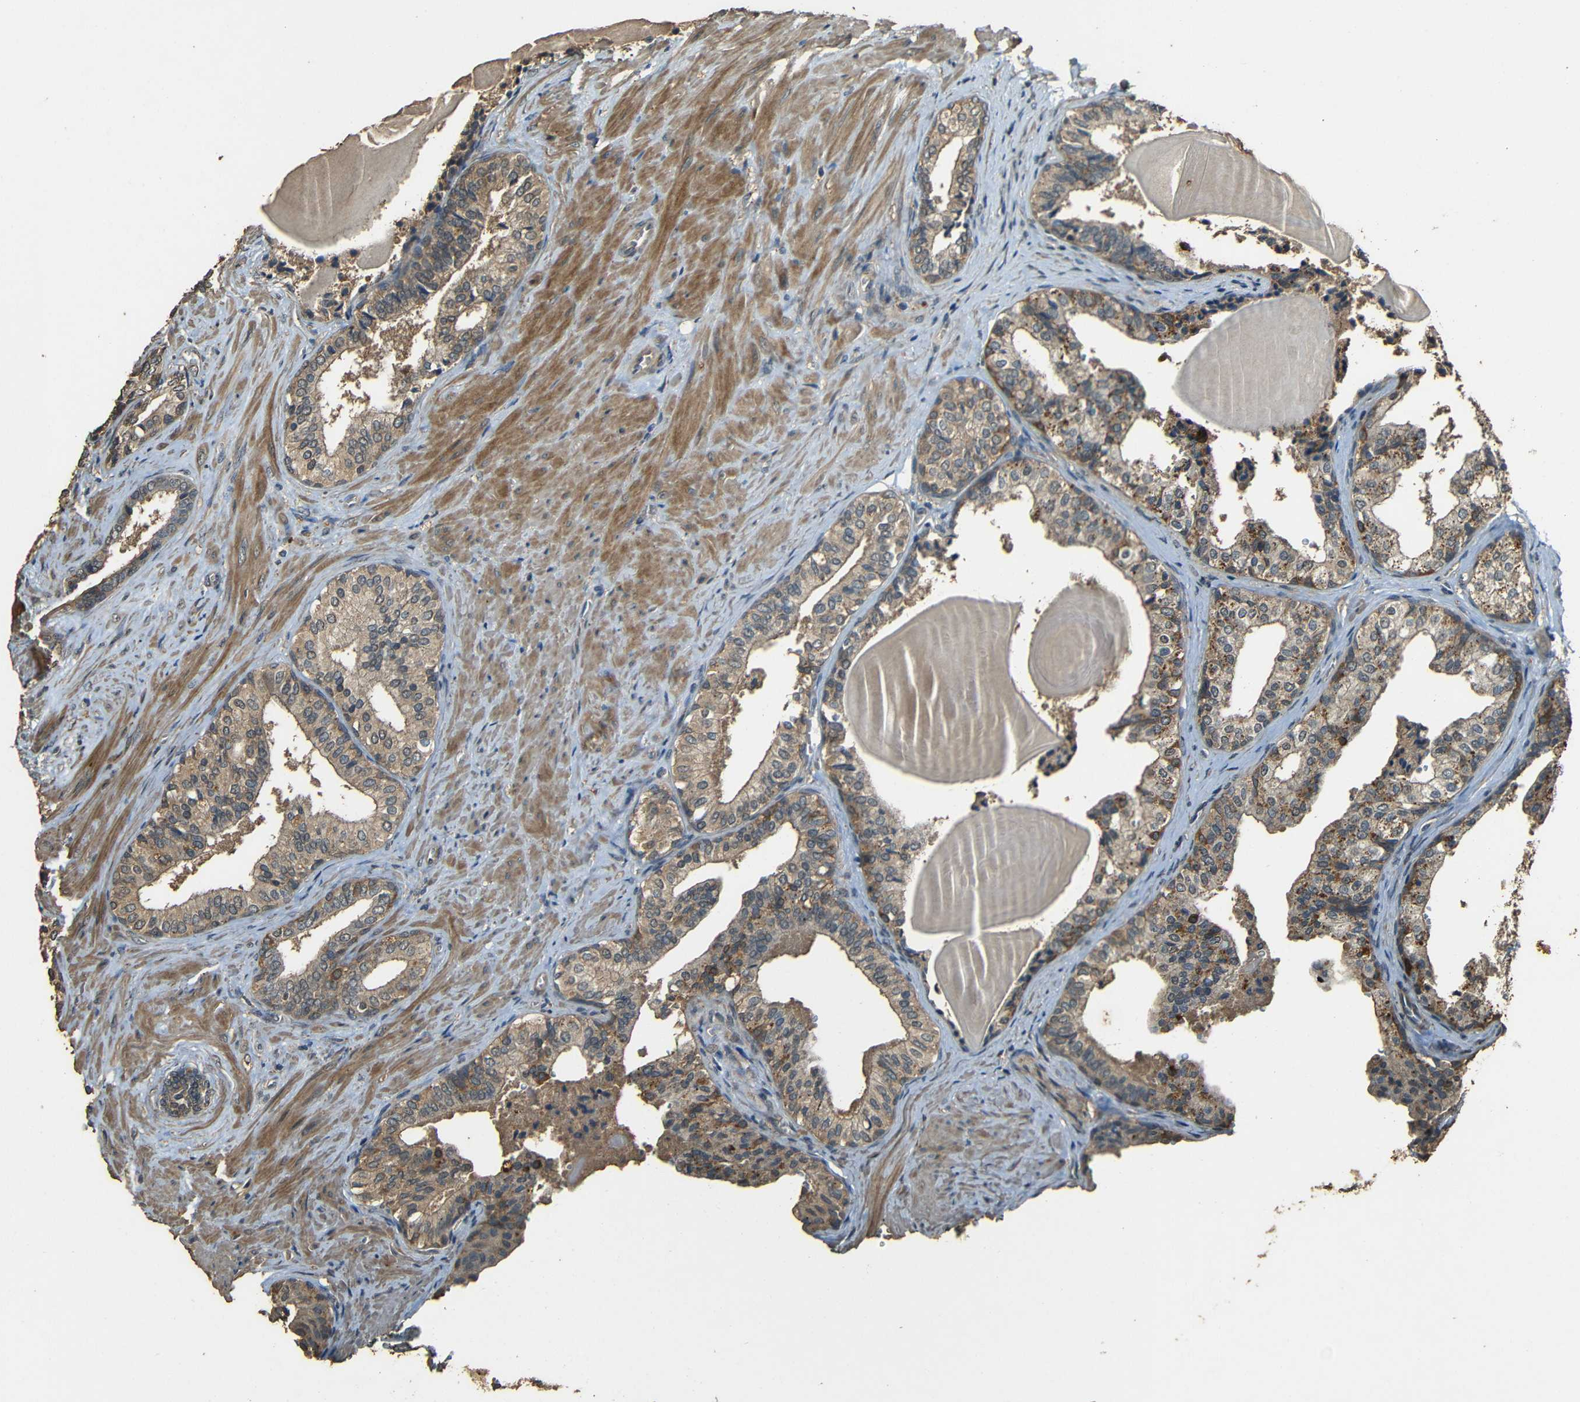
{"staining": {"intensity": "moderate", "quantity": ">75%", "location": "cytoplasmic/membranous"}, "tissue": "prostate cancer", "cell_type": "Tumor cells", "image_type": "cancer", "snomed": [{"axis": "morphology", "description": "Adenocarcinoma, Low grade"}, {"axis": "topography", "description": "Prostate"}], "caption": "Human prostate cancer (adenocarcinoma (low-grade)) stained with a protein marker reveals moderate staining in tumor cells.", "gene": "PDE5A", "patient": {"sex": "male", "age": 60}}